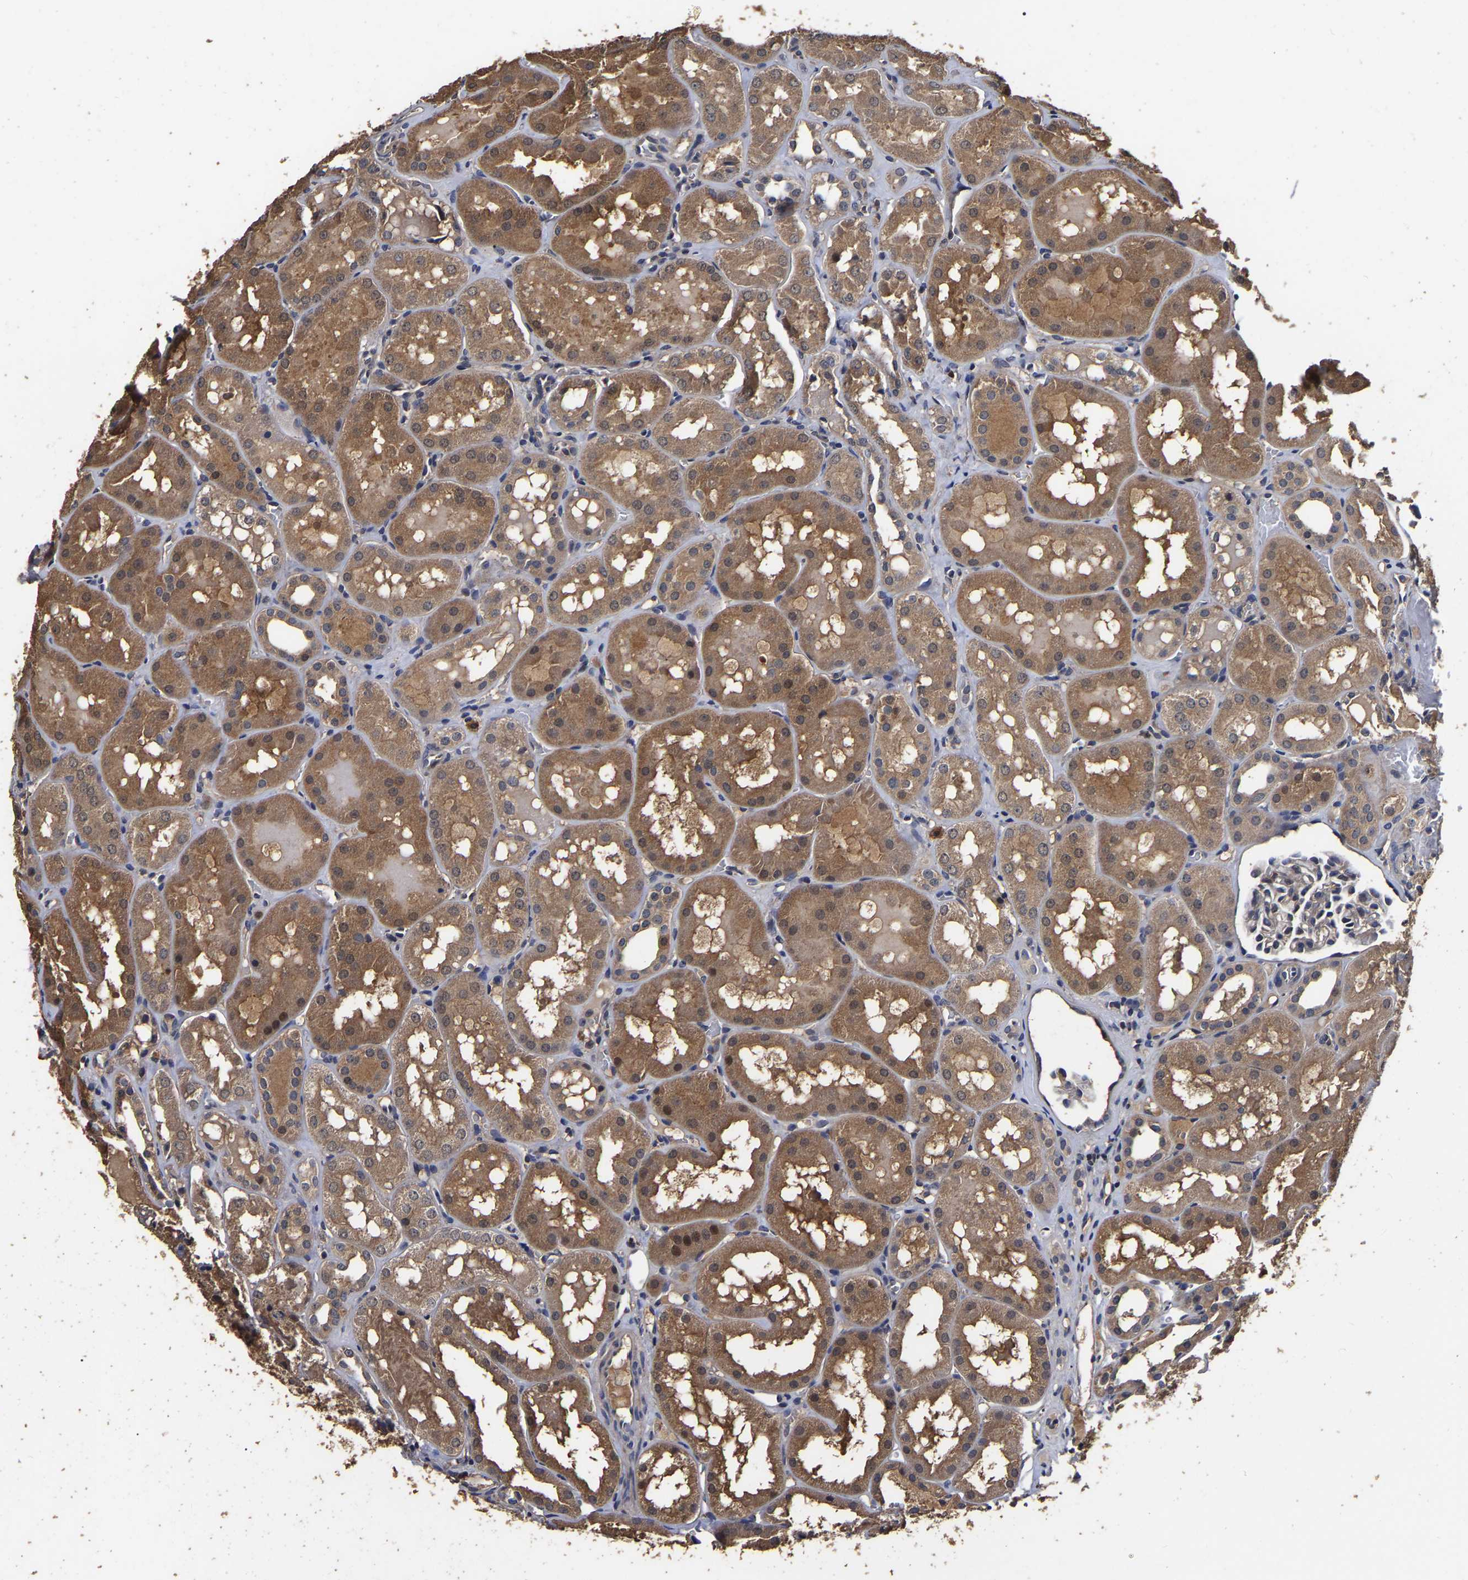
{"staining": {"intensity": "weak", "quantity": "<25%", "location": "cytoplasmic/membranous"}, "tissue": "kidney", "cell_type": "Cells in glomeruli", "image_type": "normal", "snomed": [{"axis": "morphology", "description": "Normal tissue, NOS"}, {"axis": "topography", "description": "Kidney"}, {"axis": "topography", "description": "Urinary bladder"}], "caption": "This micrograph is of benign kidney stained with immunohistochemistry to label a protein in brown with the nuclei are counter-stained blue. There is no expression in cells in glomeruli.", "gene": "STK32C", "patient": {"sex": "male", "age": 16}}